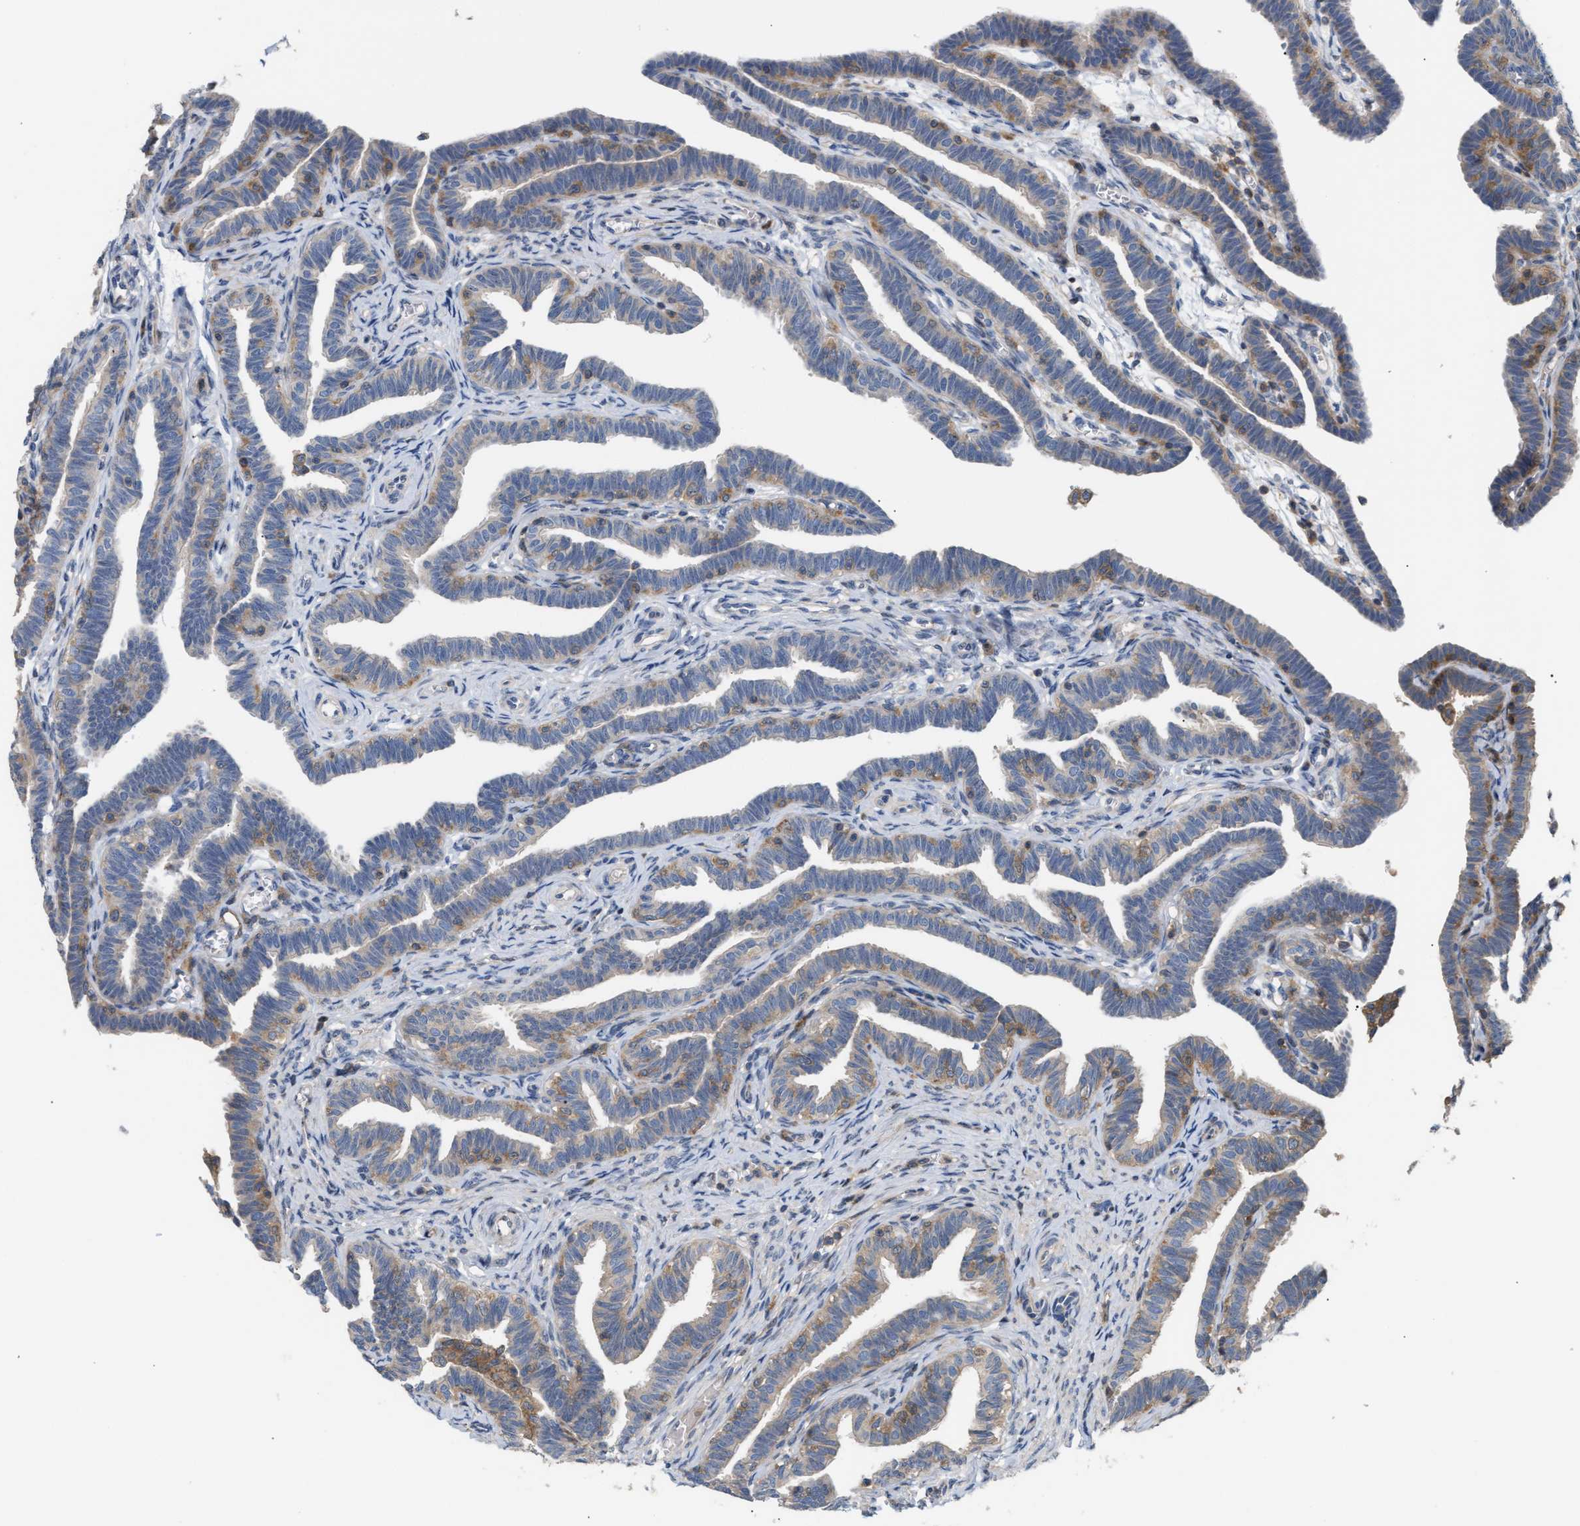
{"staining": {"intensity": "moderate", "quantity": "<25%", "location": "cytoplasmic/membranous"}, "tissue": "fallopian tube", "cell_type": "Glandular cells", "image_type": "normal", "snomed": [{"axis": "morphology", "description": "Normal tissue, NOS"}, {"axis": "topography", "description": "Fallopian tube"}, {"axis": "topography", "description": "Ovary"}], "caption": "DAB (3,3'-diaminobenzidine) immunohistochemical staining of normal fallopian tube reveals moderate cytoplasmic/membranous protein expression in about <25% of glandular cells.", "gene": "DBNL", "patient": {"sex": "female", "age": 23}}